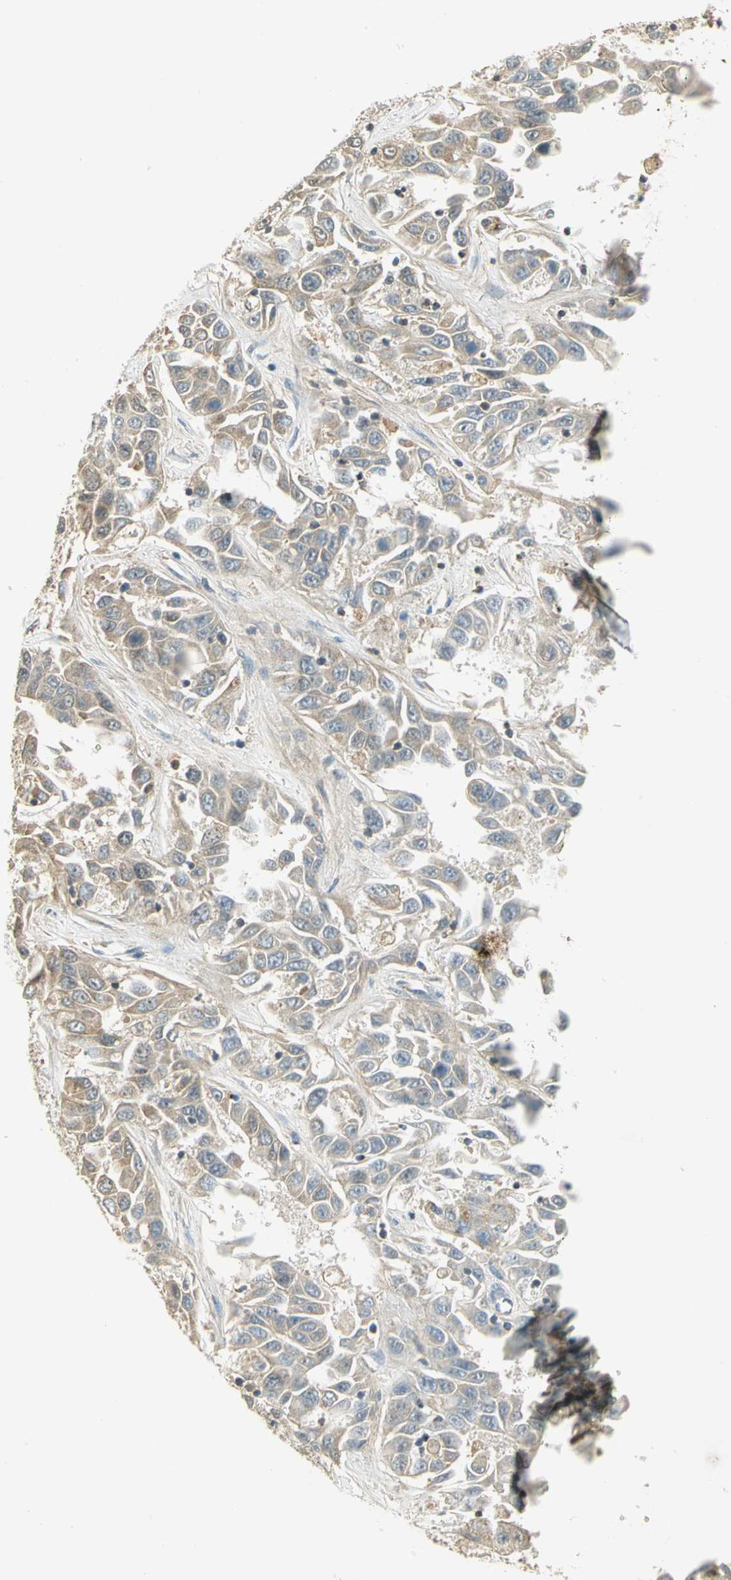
{"staining": {"intensity": "weak", "quantity": "25%-75%", "location": "cytoplasmic/membranous"}, "tissue": "liver cancer", "cell_type": "Tumor cells", "image_type": "cancer", "snomed": [{"axis": "morphology", "description": "Cholangiocarcinoma"}, {"axis": "topography", "description": "Liver"}], "caption": "Immunohistochemical staining of human liver cancer shows low levels of weak cytoplasmic/membranous protein expression in about 25%-75% of tumor cells.", "gene": "BIRC2", "patient": {"sex": "female", "age": 52}}